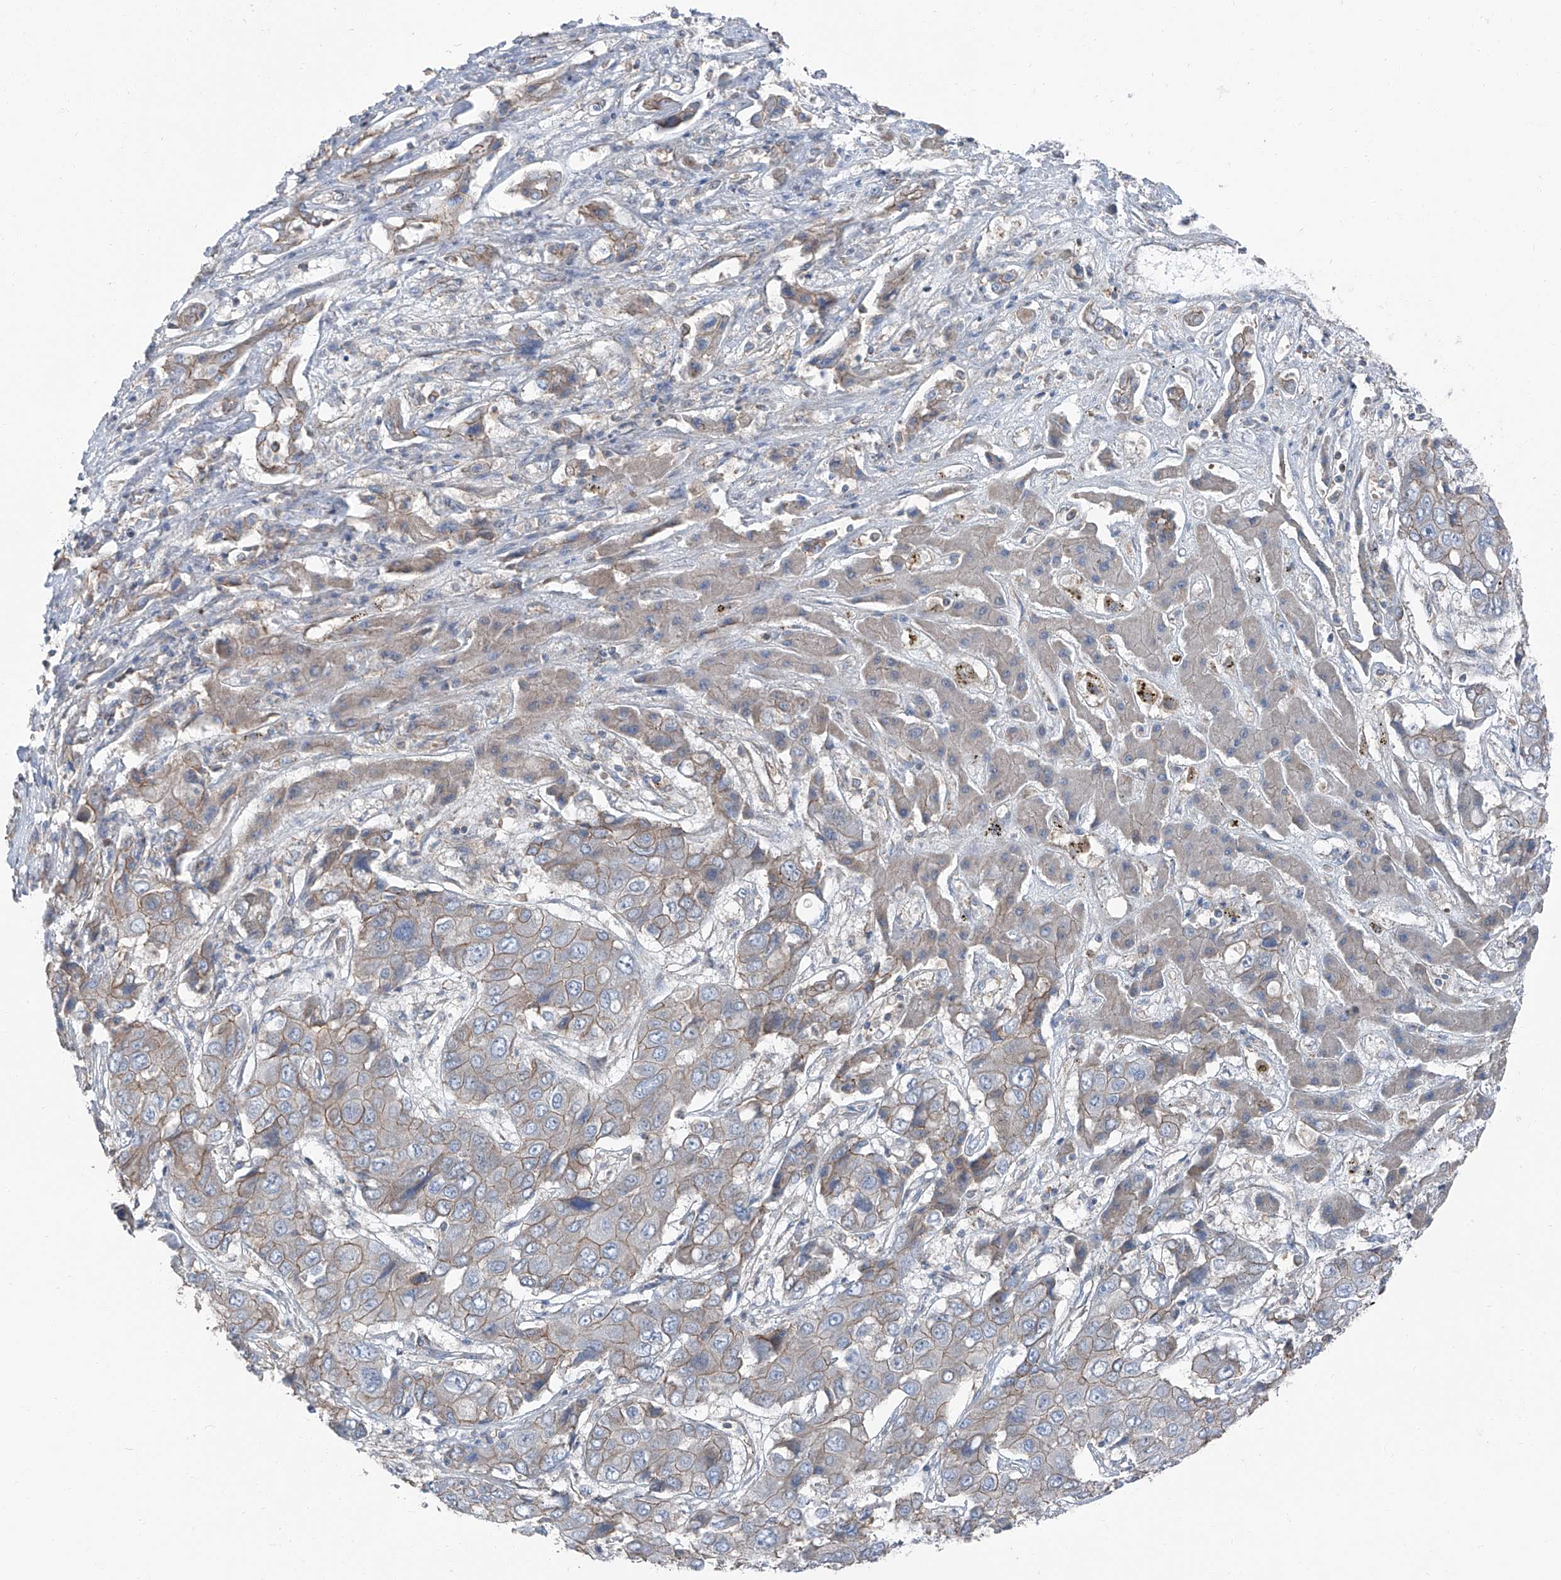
{"staining": {"intensity": "weak", "quantity": ">75%", "location": "cytoplasmic/membranous"}, "tissue": "liver cancer", "cell_type": "Tumor cells", "image_type": "cancer", "snomed": [{"axis": "morphology", "description": "Cholangiocarcinoma"}, {"axis": "topography", "description": "Liver"}], "caption": "Weak cytoplasmic/membranous protein positivity is seen in about >75% of tumor cells in liver cancer (cholangiocarcinoma).", "gene": "GPR142", "patient": {"sex": "male", "age": 67}}